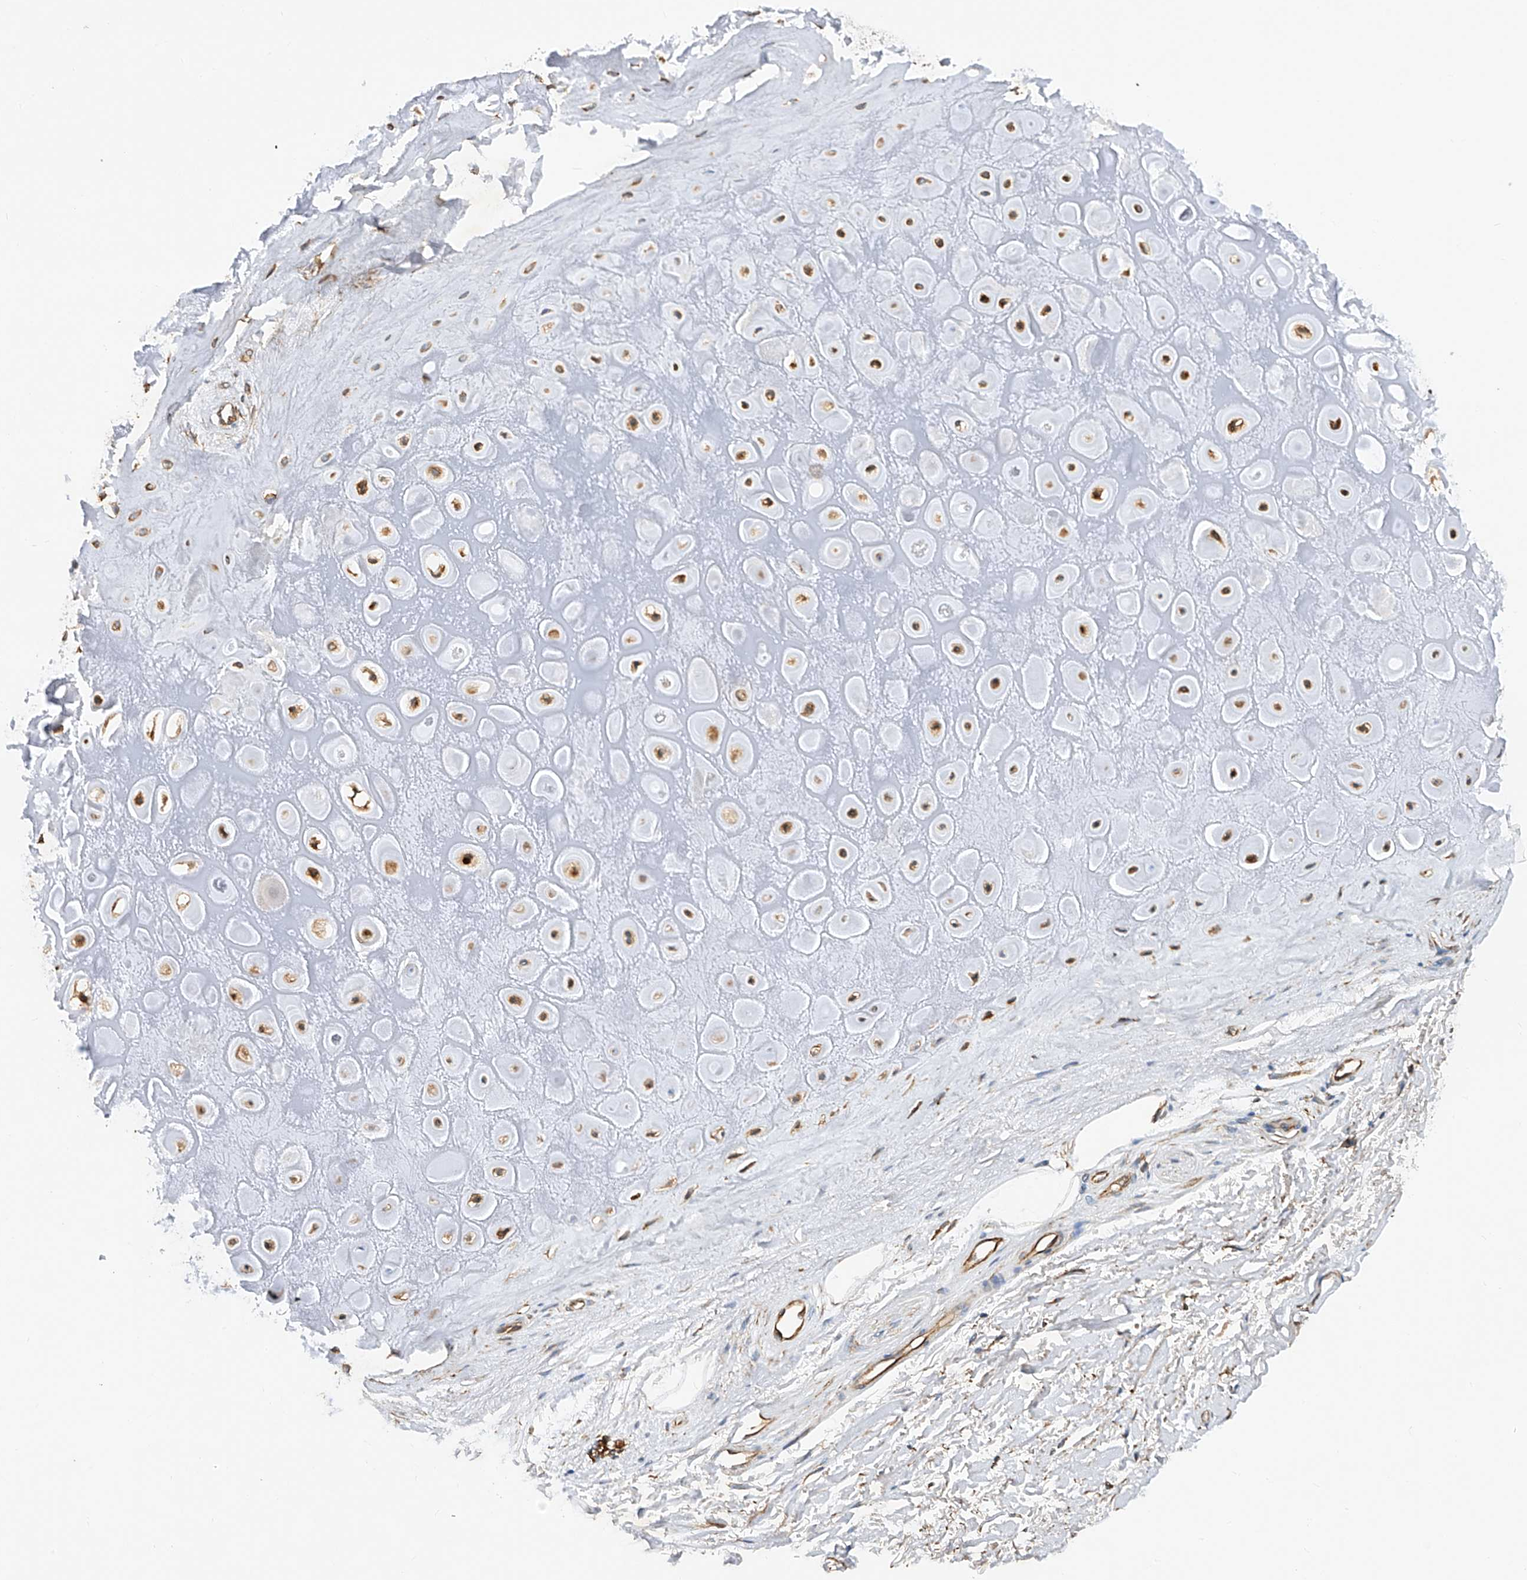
{"staining": {"intensity": "negative", "quantity": "none", "location": "none"}, "tissue": "adipose tissue", "cell_type": "Adipocytes", "image_type": "normal", "snomed": [{"axis": "morphology", "description": "Normal tissue, NOS"}, {"axis": "morphology", "description": "Basal cell carcinoma"}, {"axis": "topography", "description": "Skin"}], "caption": "The immunohistochemistry histopathology image has no significant staining in adipocytes of adipose tissue.", "gene": "AMD1", "patient": {"sex": "female", "age": 89}}